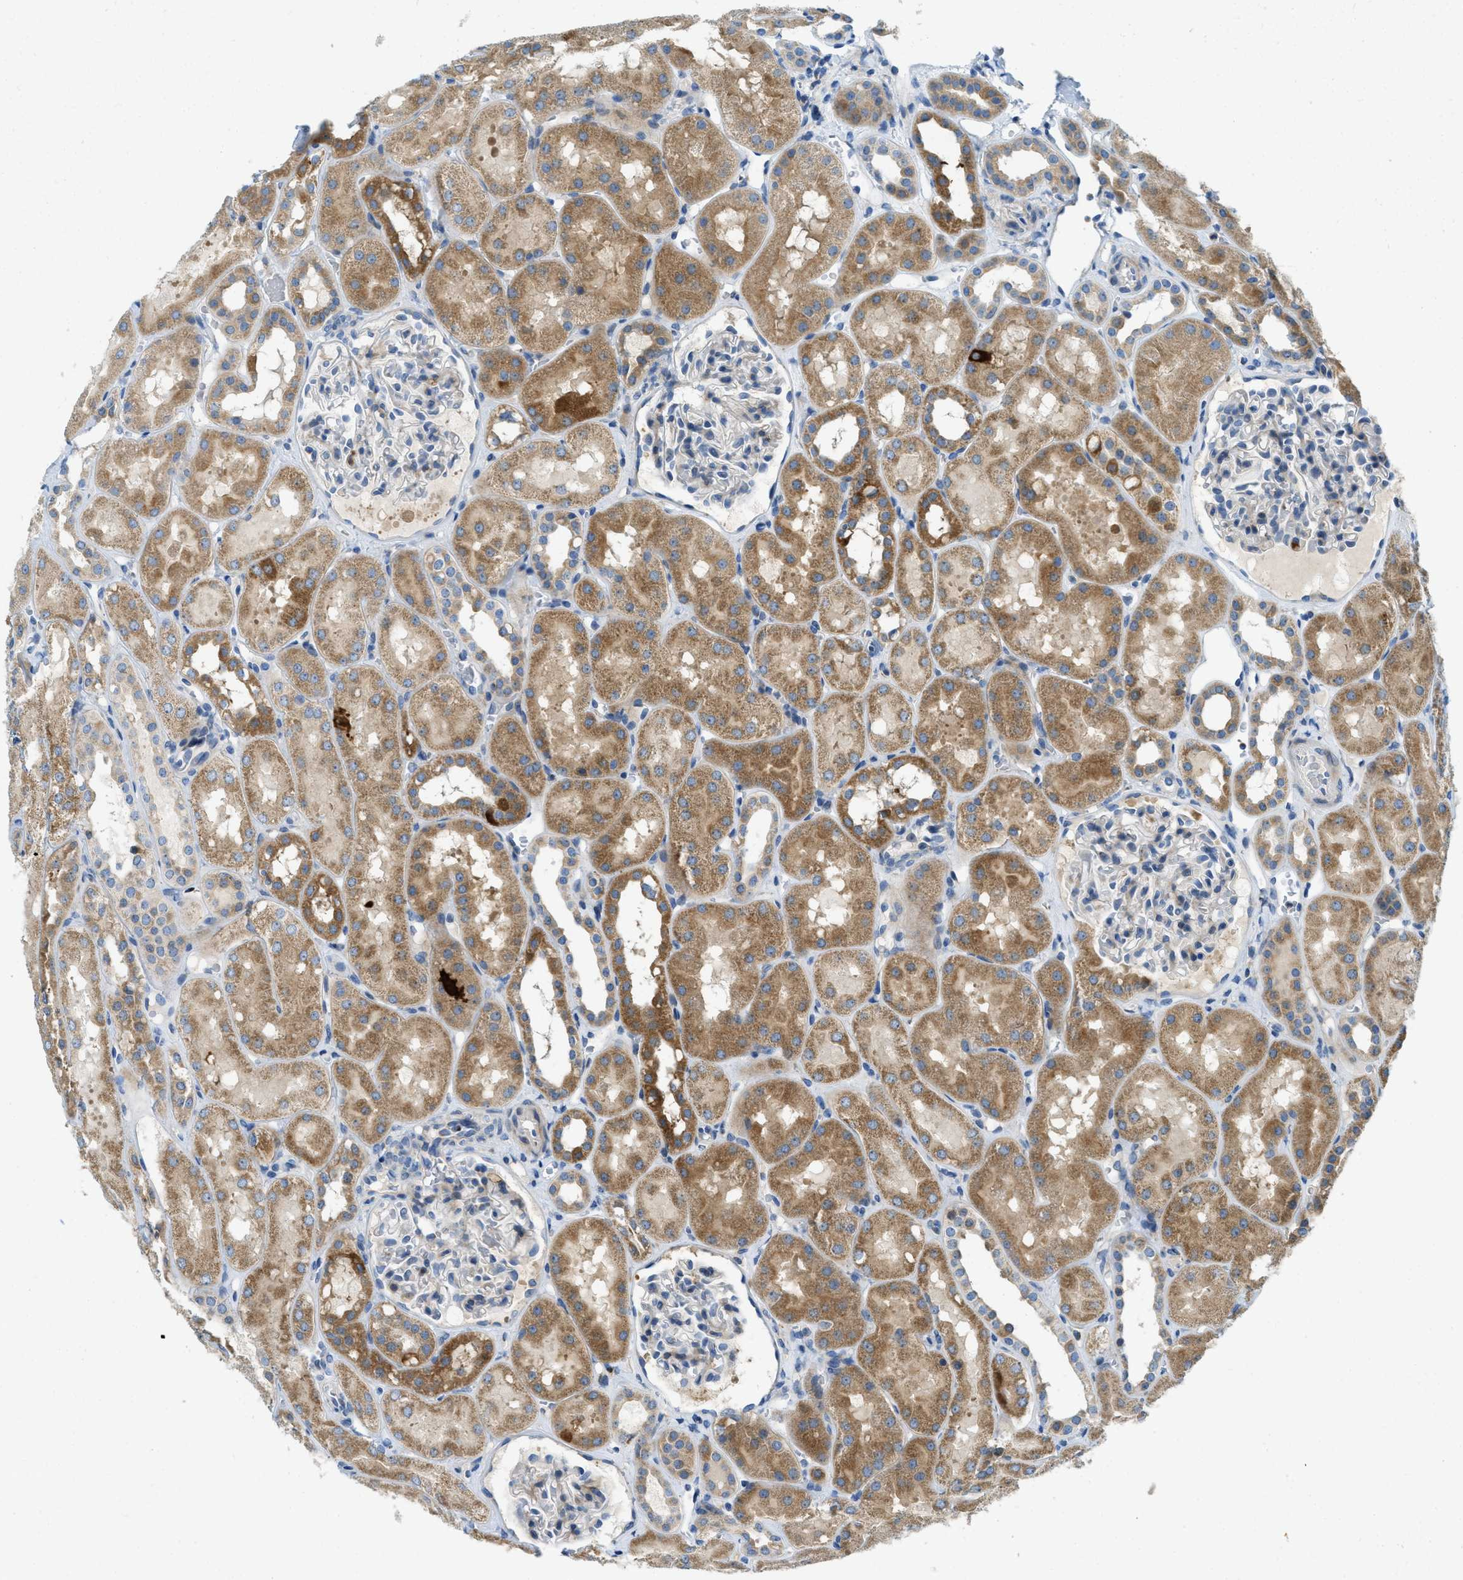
{"staining": {"intensity": "weak", "quantity": "25%-75%", "location": "cytoplasmic/membranous"}, "tissue": "kidney", "cell_type": "Cells in glomeruli", "image_type": "normal", "snomed": [{"axis": "morphology", "description": "Normal tissue, NOS"}, {"axis": "topography", "description": "Kidney"}, {"axis": "topography", "description": "Urinary bladder"}], "caption": "Benign kidney reveals weak cytoplasmic/membranous positivity in about 25%-75% of cells in glomeruli.", "gene": "RFFL", "patient": {"sex": "male", "age": 16}}